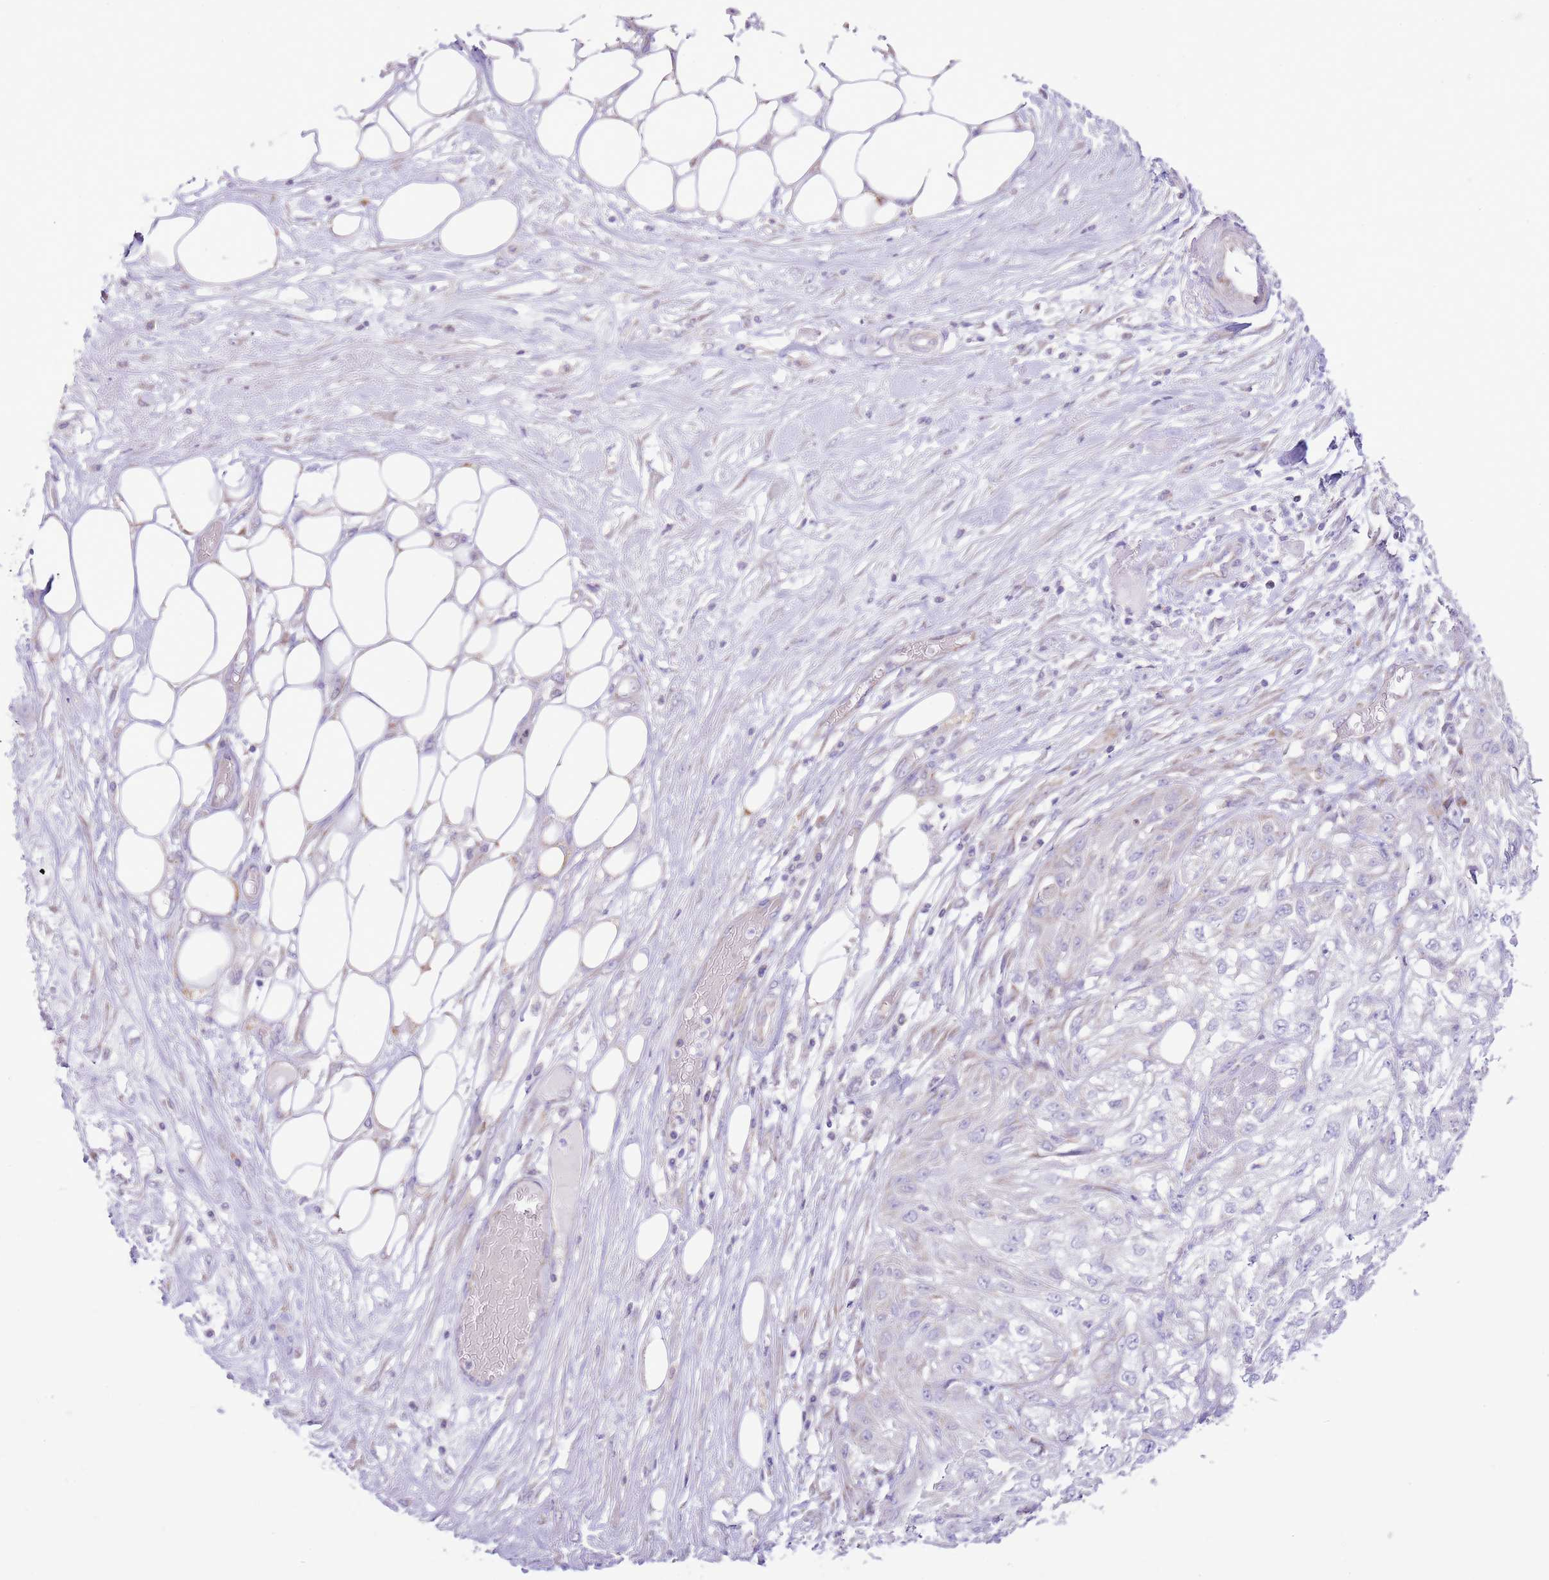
{"staining": {"intensity": "negative", "quantity": "none", "location": "none"}, "tissue": "skin cancer", "cell_type": "Tumor cells", "image_type": "cancer", "snomed": [{"axis": "morphology", "description": "Squamous cell carcinoma, NOS"}, {"axis": "morphology", "description": "Squamous cell carcinoma, metastatic, NOS"}, {"axis": "topography", "description": "Skin"}, {"axis": "topography", "description": "Lymph node"}], "caption": "Skin squamous cell carcinoma was stained to show a protein in brown. There is no significant expression in tumor cells.", "gene": "OAZ2", "patient": {"sex": "male", "age": 75}}